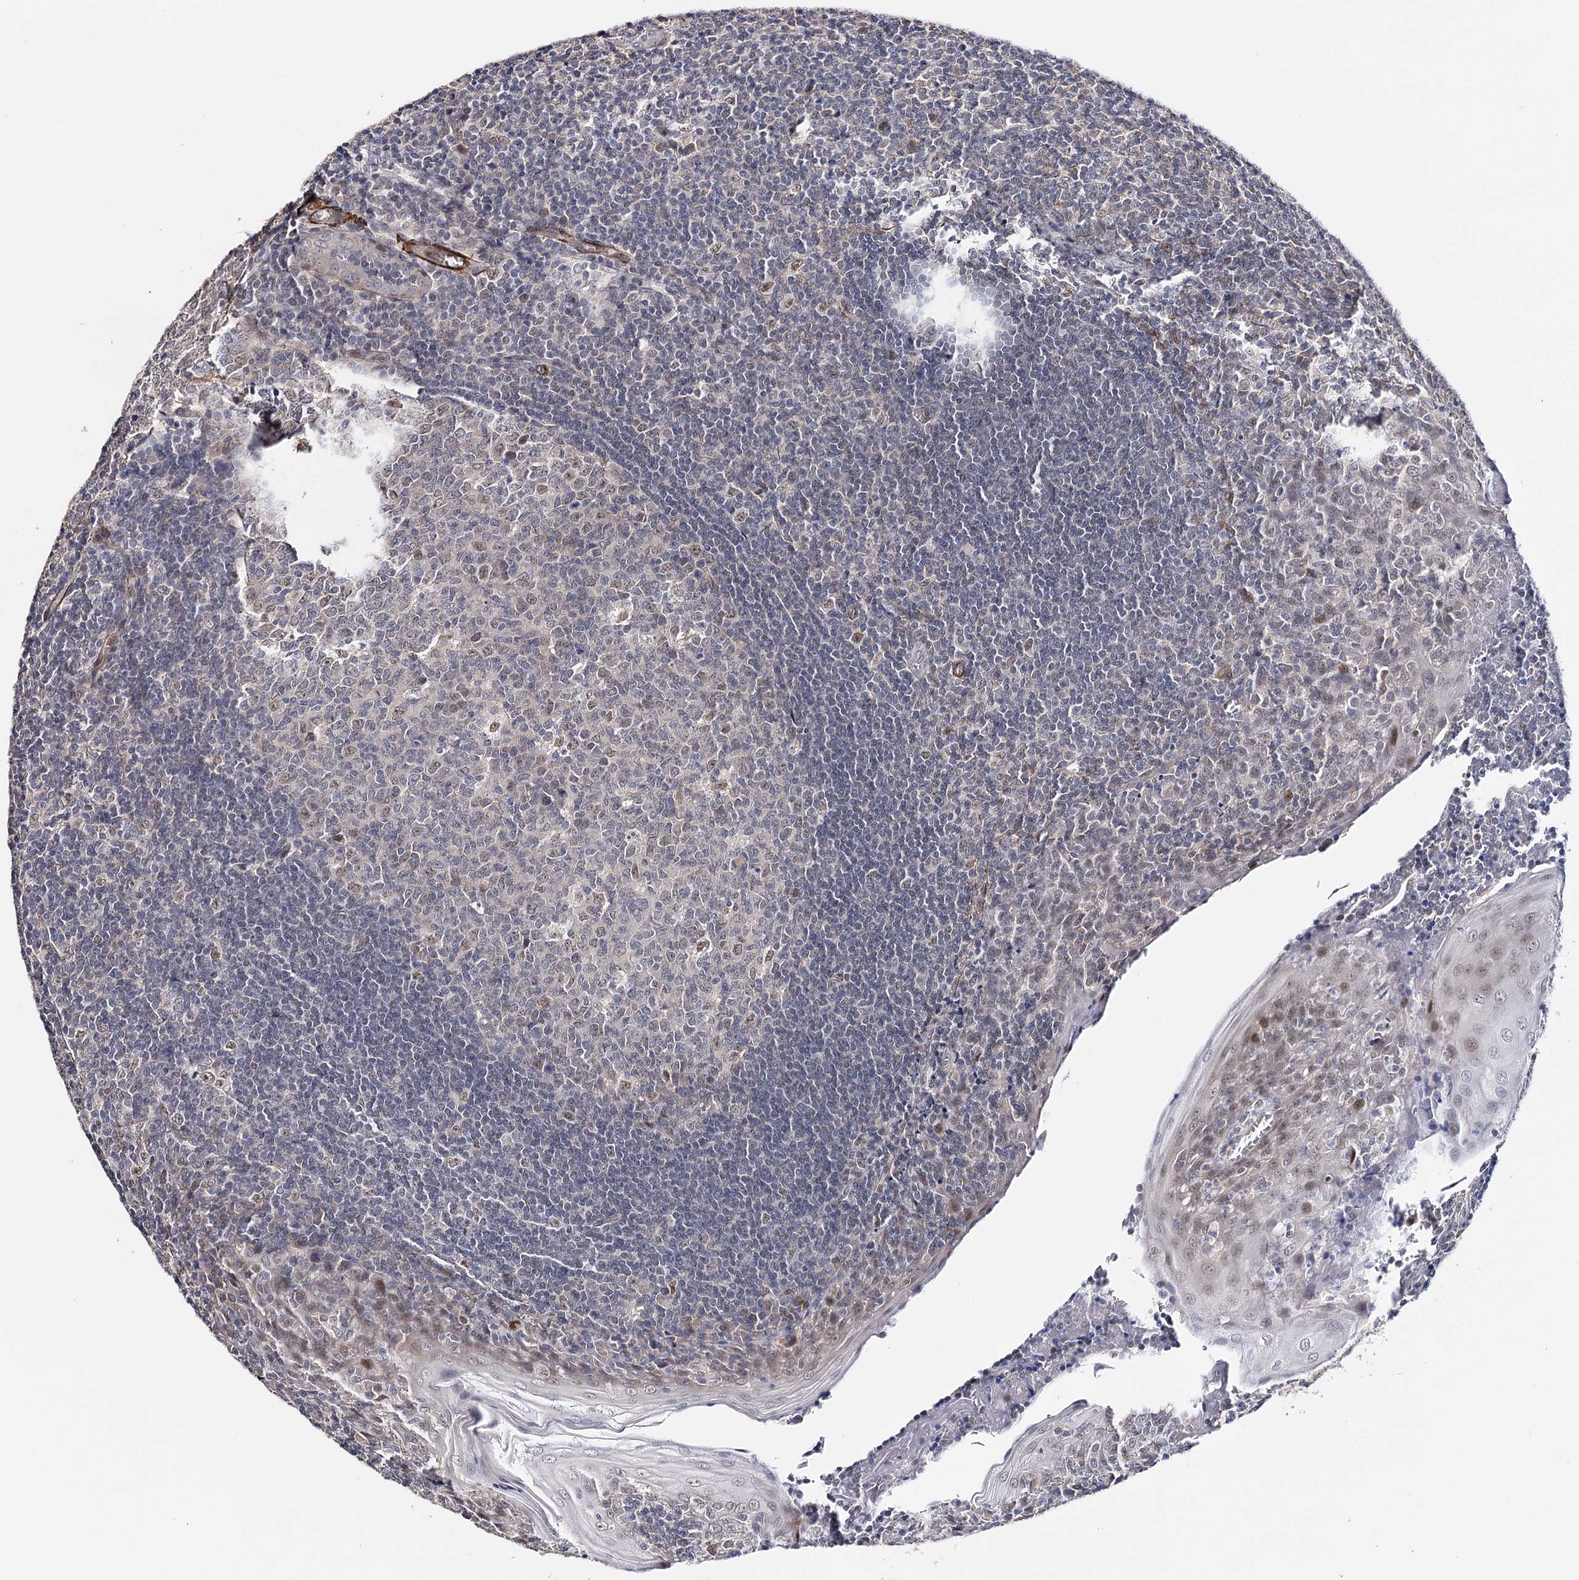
{"staining": {"intensity": "weak", "quantity": "<25%", "location": "nuclear"}, "tissue": "tonsil", "cell_type": "Germinal center cells", "image_type": "normal", "snomed": [{"axis": "morphology", "description": "Normal tissue, NOS"}, {"axis": "topography", "description": "Tonsil"}], "caption": "Protein analysis of unremarkable tonsil demonstrates no significant positivity in germinal center cells. (DAB (3,3'-diaminobenzidine) IHC, high magnification).", "gene": "CFAP46", "patient": {"sex": "male", "age": 27}}